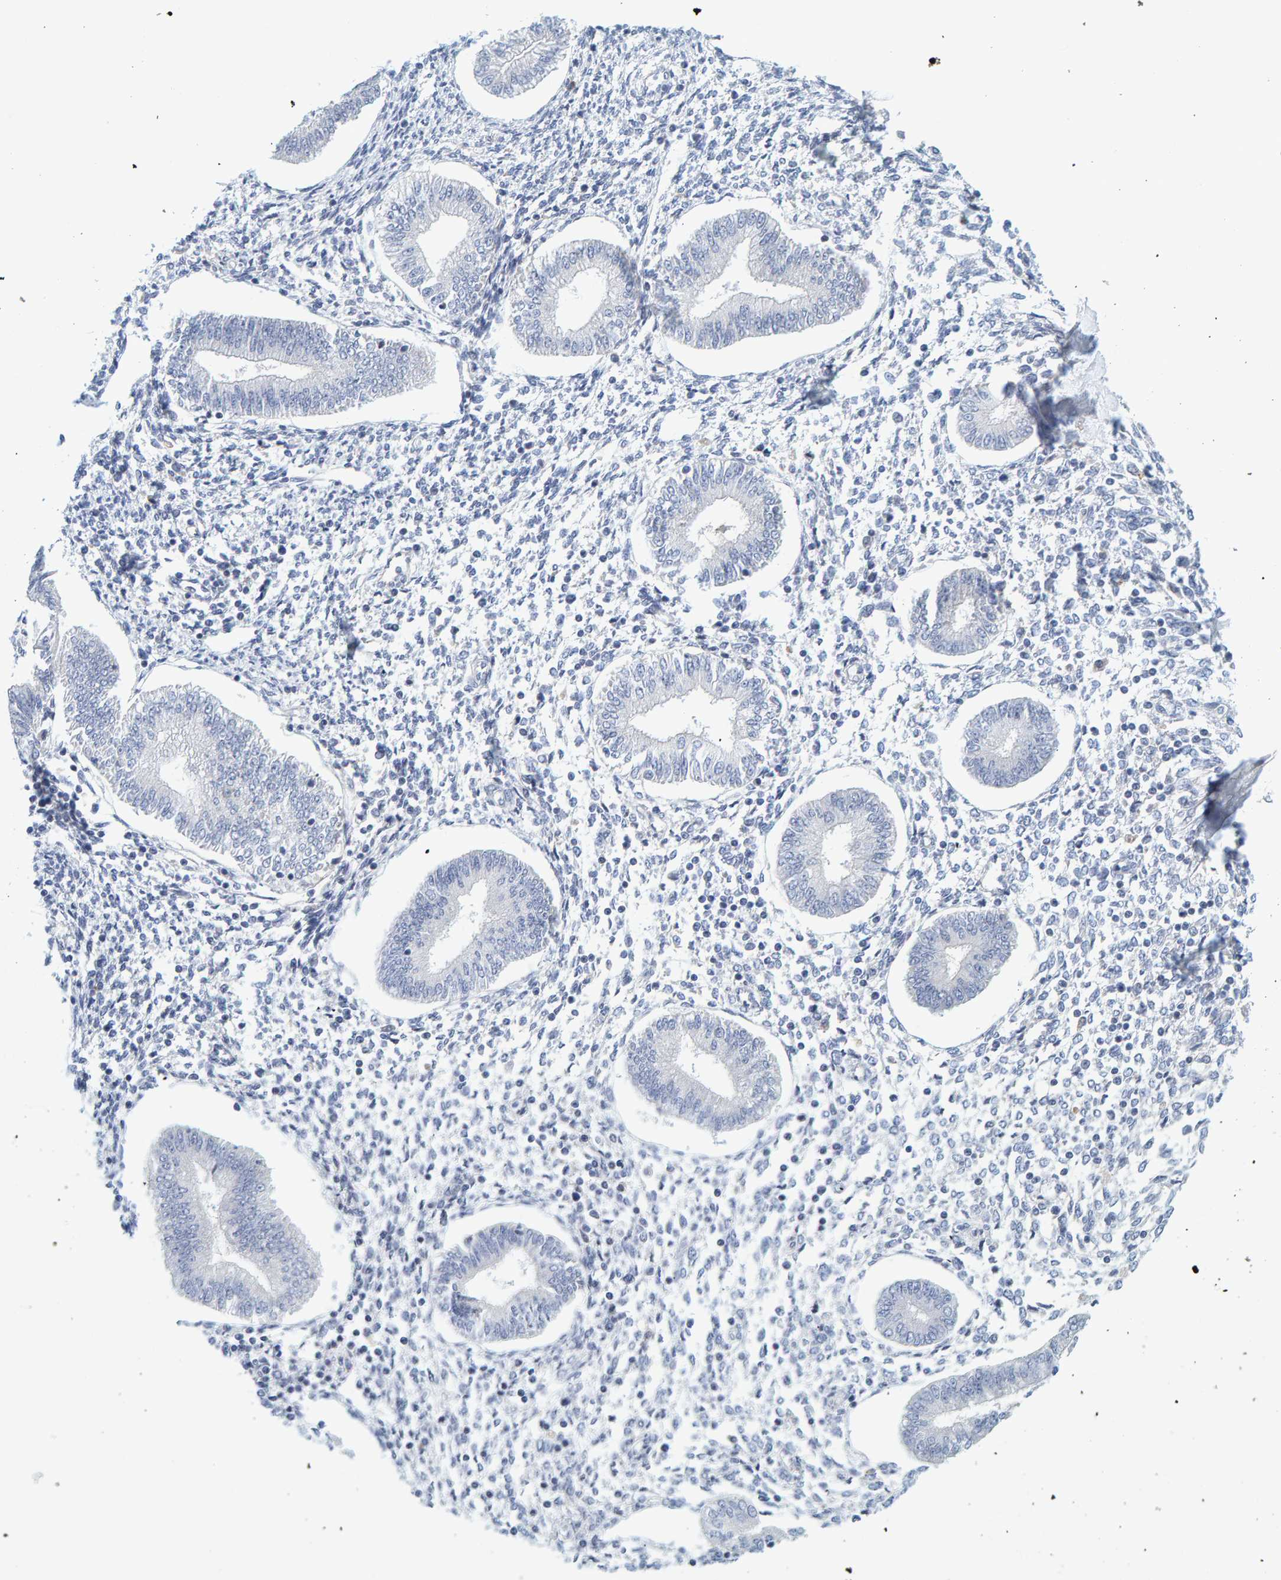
{"staining": {"intensity": "negative", "quantity": "none", "location": "none"}, "tissue": "endometrium", "cell_type": "Cells in endometrial stroma", "image_type": "normal", "snomed": [{"axis": "morphology", "description": "Normal tissue, NOS"}, {"axis": "topography", "description": "Endometrium"}], "caption": "Immunohistochemistry (IHC) photomicrograph of normal endometrium stained for a protein (brown), which displays no expression in cells in endometrial stroma. (DAB (3,3'-diaminobenzidine) immunohistochemistry with hematoxylin counter stain).", "gene": "ZNF77", "patient": {"sex": "female", "age": 50}}